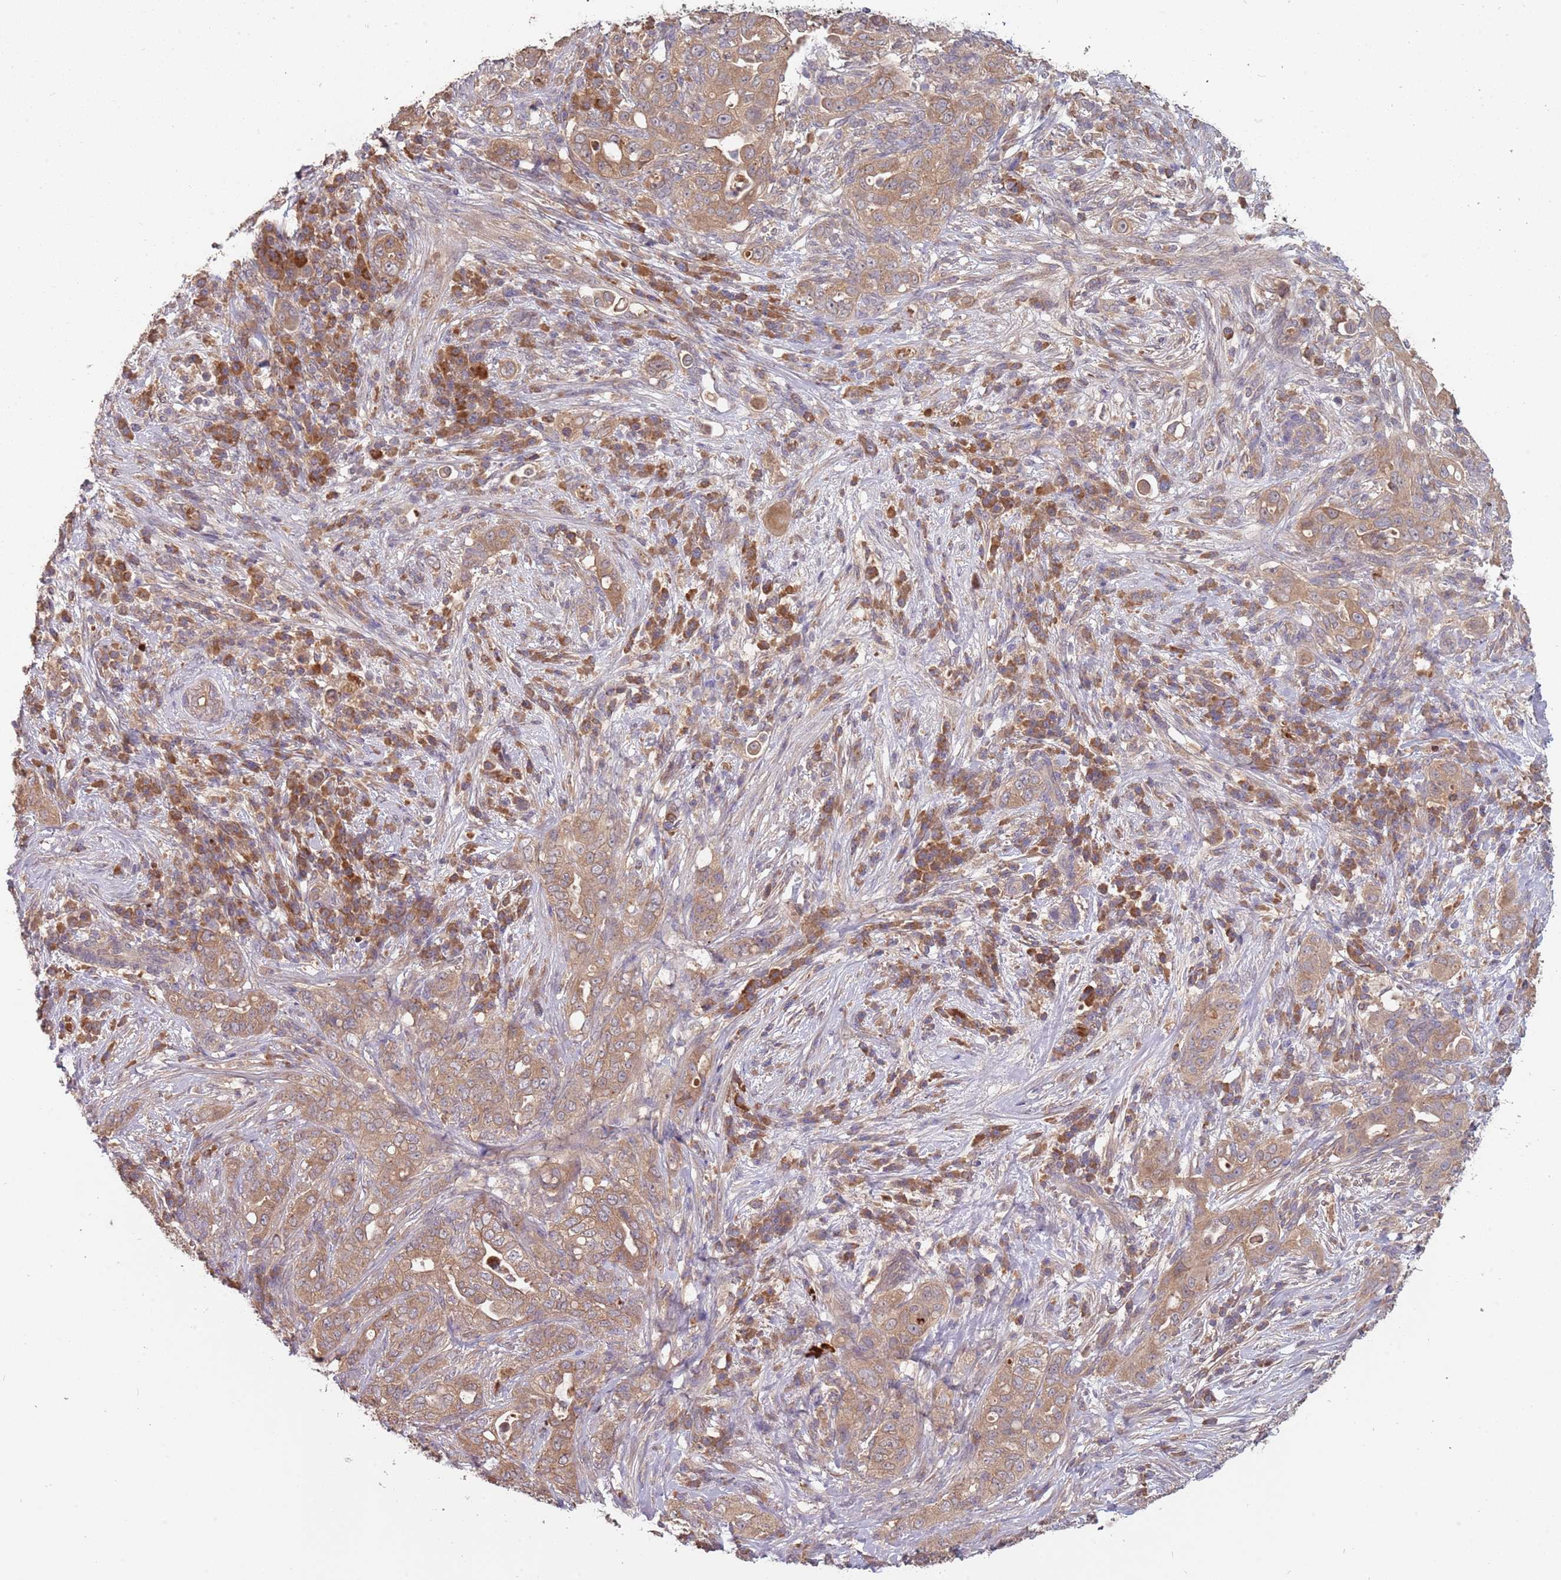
{"staining": {"intensity": "moderate", "quantity": ">75%", "location": "cytoplasmic/membranous"}, "tissue": "pancreatic cancer", "cell_type": "Tumor cells", "image_type": "cancer", "snomed": [{"axis": "morphology", "description": "Normal tissue, NOS"}, {"axis": "morphology", "description": "Adenocarcinoma, NOS"}, {"axis": "topography", "description": "Lymph node"}, {"axis": "topography", "description": "Pancreas"}], "caption": "Moderate cytoplasmic/membranous expression for a protein is appreciated in approximately >75% of tumor cells of pancreatic cancer (adenocarcinoma) using IHC.", "gene": "USP32", "patient": {"sex": "female", "age": 67}}